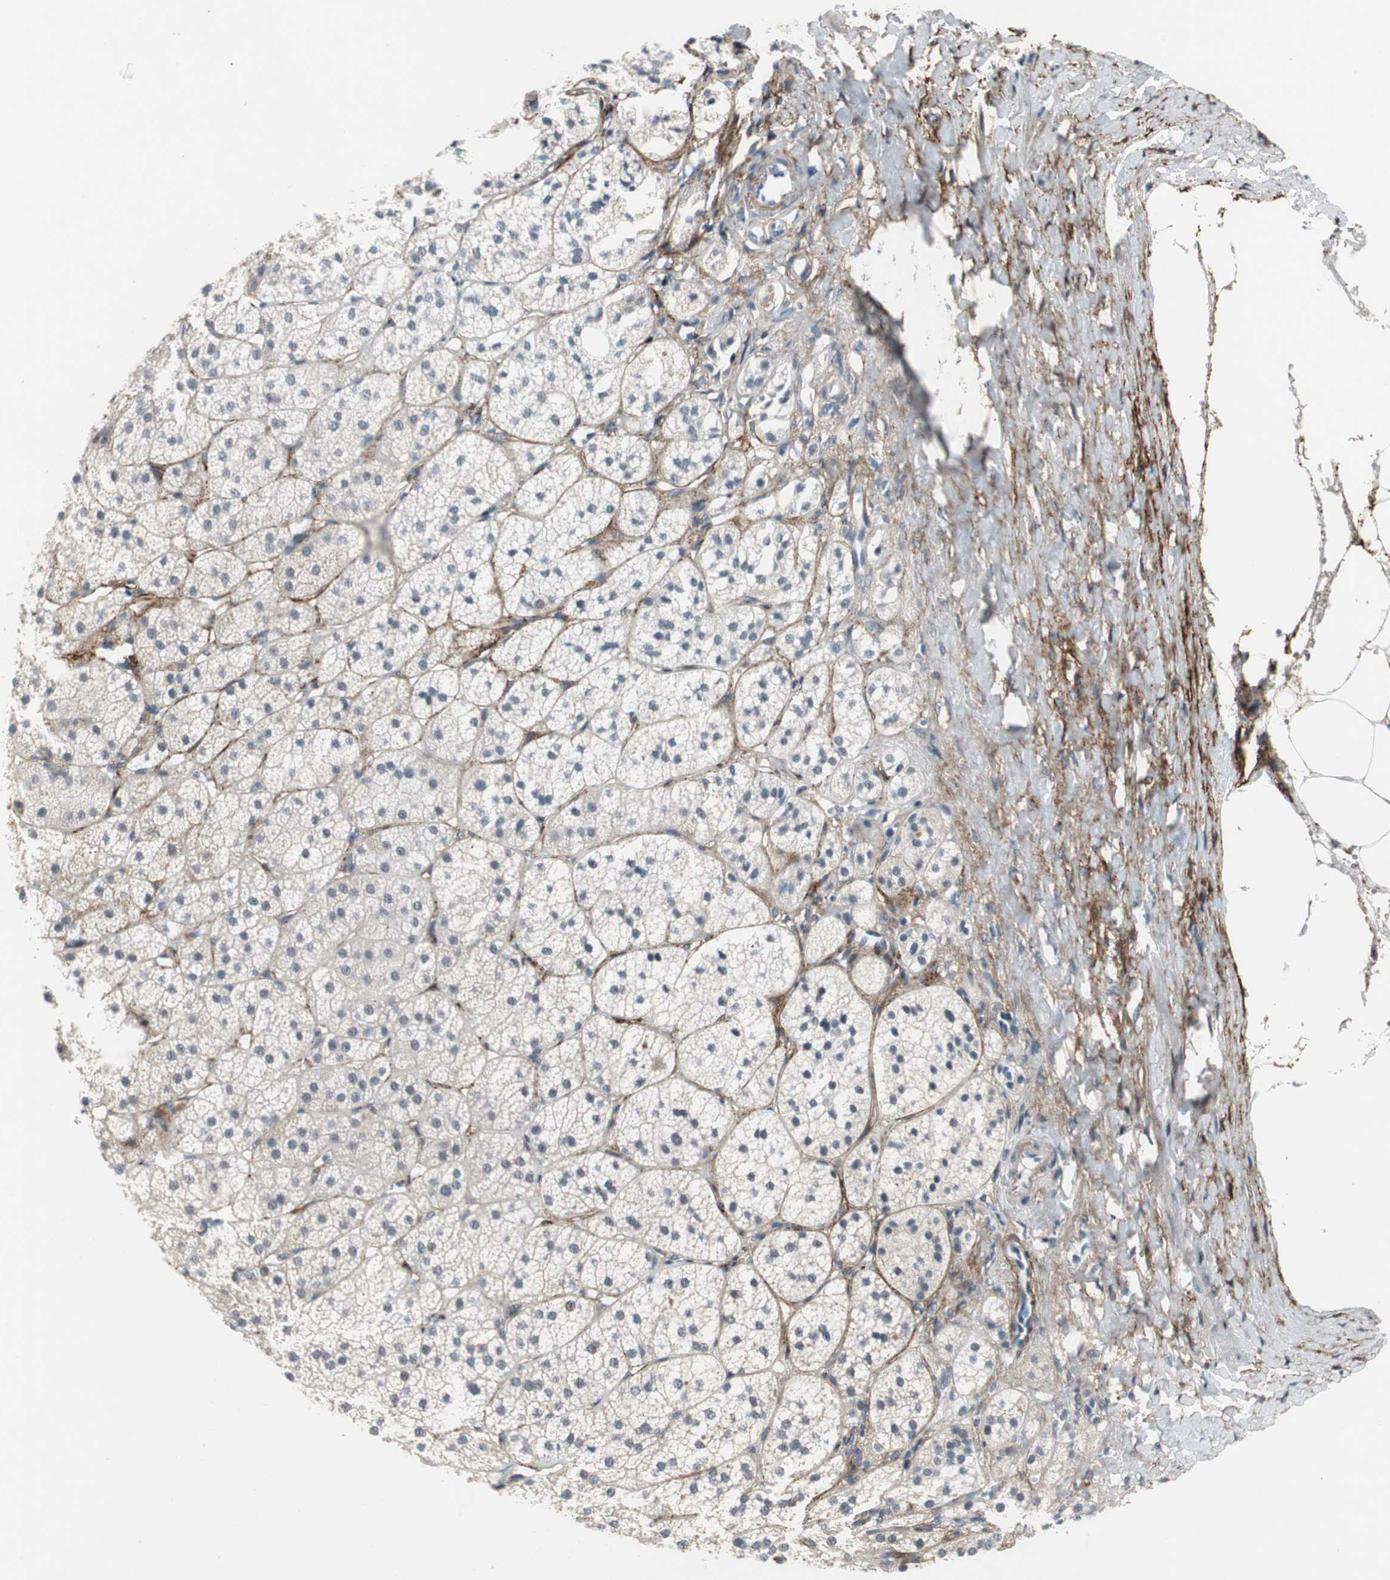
{"staining": {"intensity": "strong", "quantity": ">75%", "location": "nuclear"}, "tissue": "adrenal gland", "cell_type": "Glandular cells", "image_type": "normal", "snomed": [{"axis": "morphology", "description": "Normal tissue, NOS"}, {"axis": "topography", "description": "Adrenal gland"}], "caption": "IHC of benign human adrenal gland exhibits high levels of strong nuclear staining in approximately >75% of glandular cells.", "gene": "FBXO44", "patient": {"sex": "female", "age": 71}}